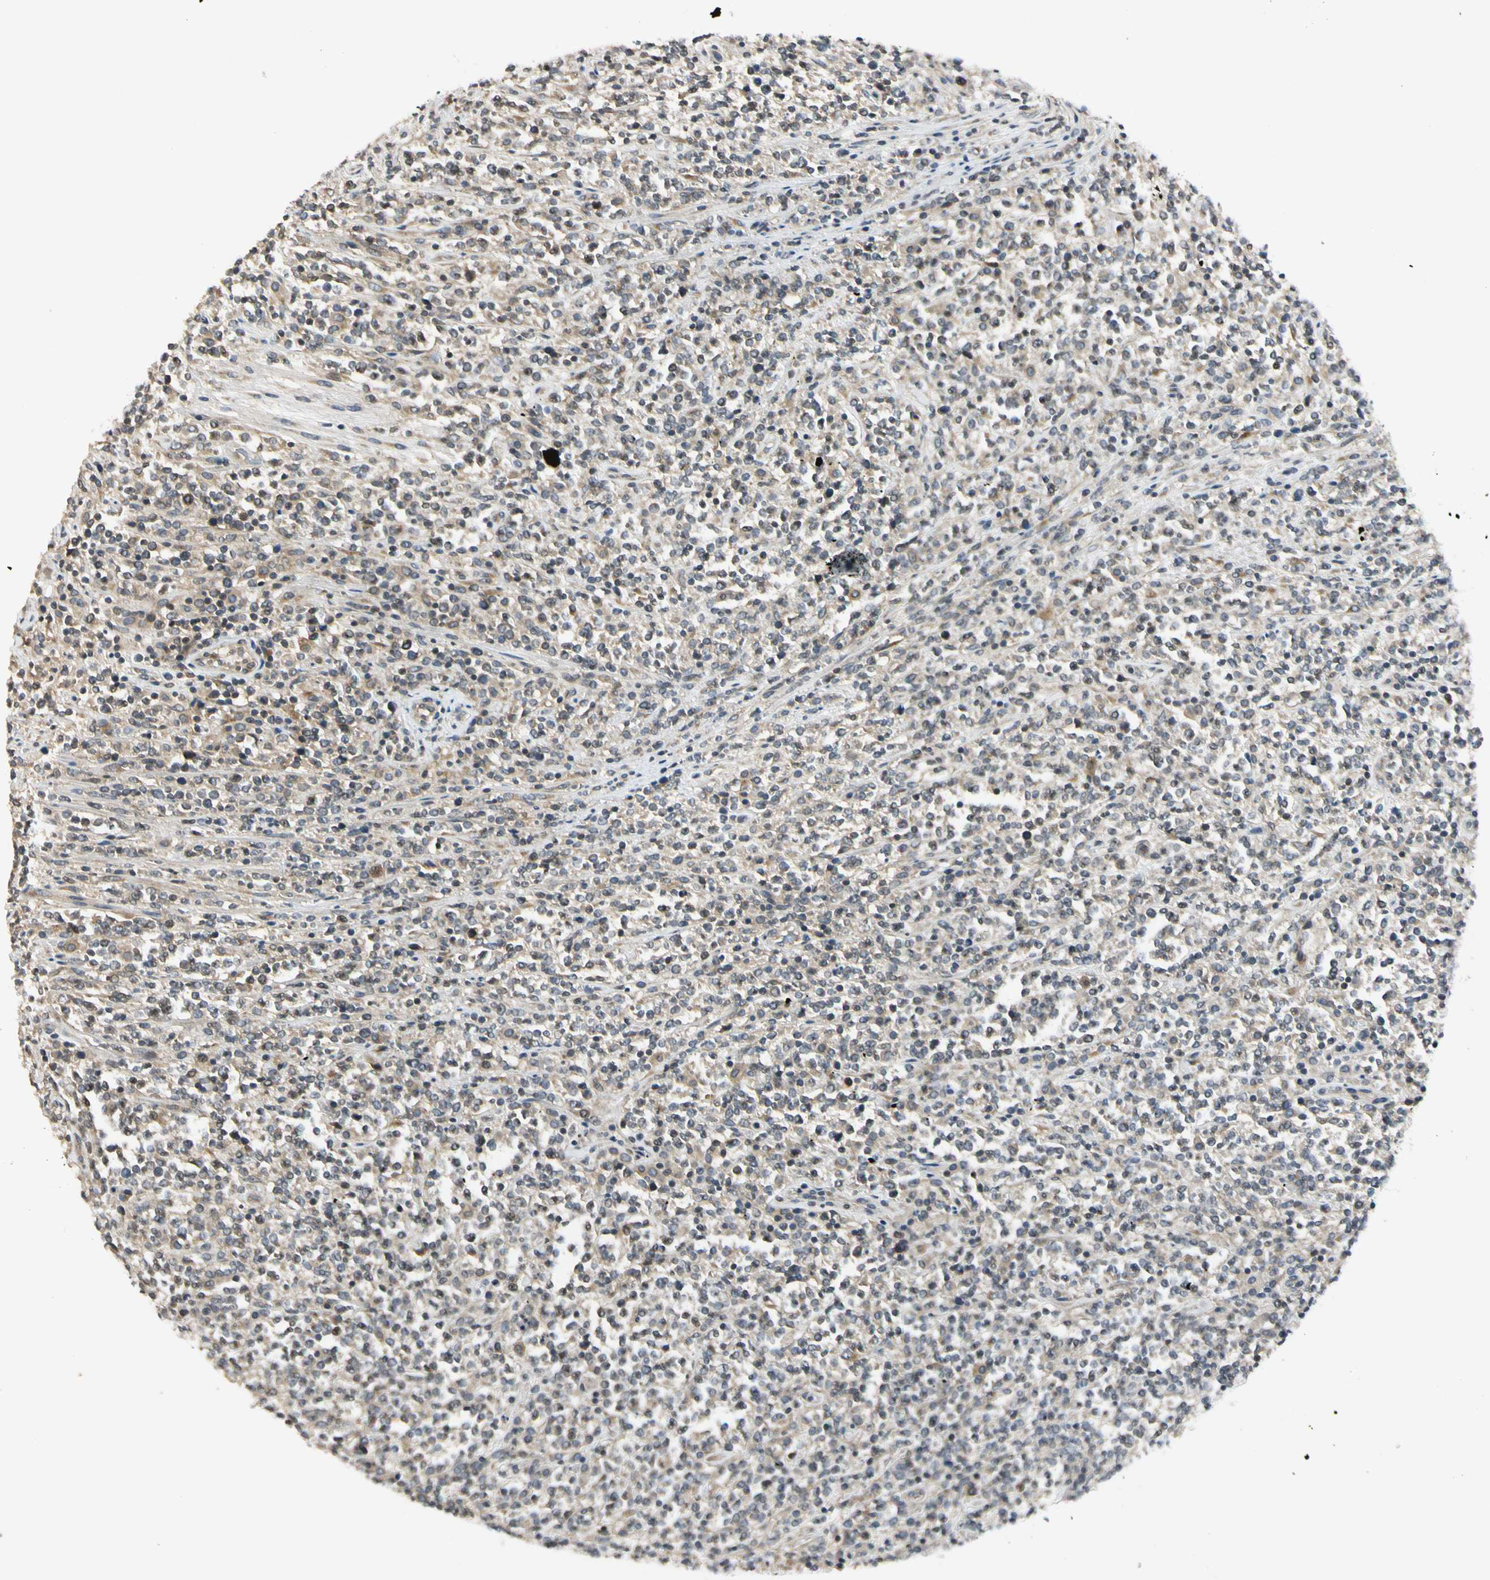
{"staining": {"intensity": "negative", "quantity": "none", "location": "none"}, "tissue": "lymphoma", "cell_type": "Tumor cells", "image_type": "cancer", "snomed": [{"axis": "morphology", "description": "Malignant lymphoma, non-Hodgkin's type, High grade"}, {"axis": "topography", "description": "Soft tissue"}], "caption": "This is an immunohistochemistry (IHC) micrograph of lymphoma. There is no expression in tumor cells.", "gene": "RPS6KB2", "patient": {"sex": "male", "age": 18}}